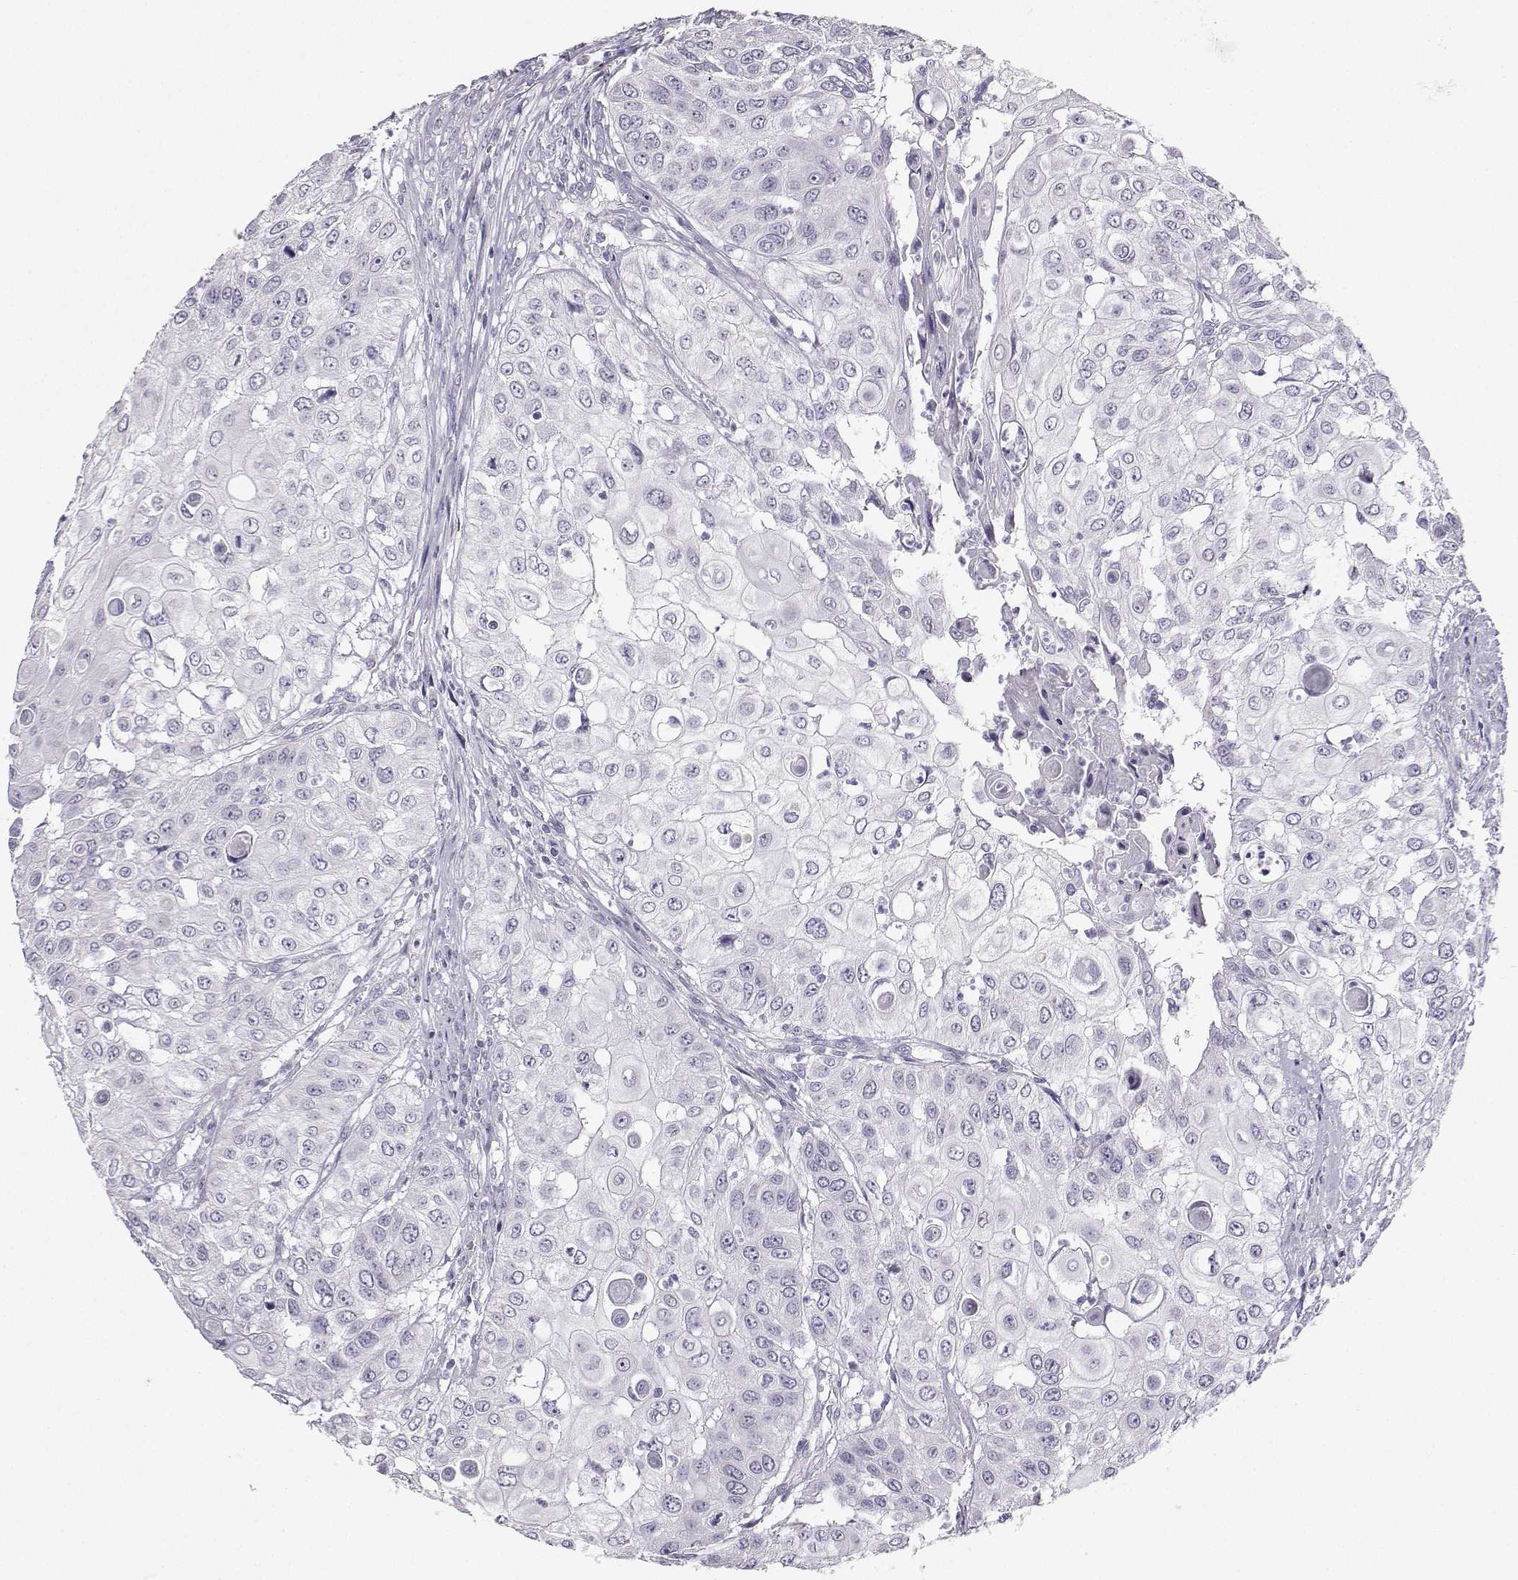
{"staining": {"intensity": "negative", "quantity": "none", "location": "none"}, "tissue": "urothelial cancer", "cell_type": "Tumor cells", "image_type": "cancer", "snomed": [{"axis": "morphology", "description": "Urothelial carcinoma, High grade"}, {"axis": "topography", "description": "Urinary bladder"}], "caption": "High power microscopy photomicrograph of an immunohistochemistry photomicrograph of urothelial carcinoma (high-grade), revealing no significant expression in tumor cells. Brightfield microscopy of immunohistochemistry (IHC) stained with DAB (brown) and hematoxylin (blue), captured at high magnification.", "gene": "AVP", "patient": {"sex": "female", "age": 79}}